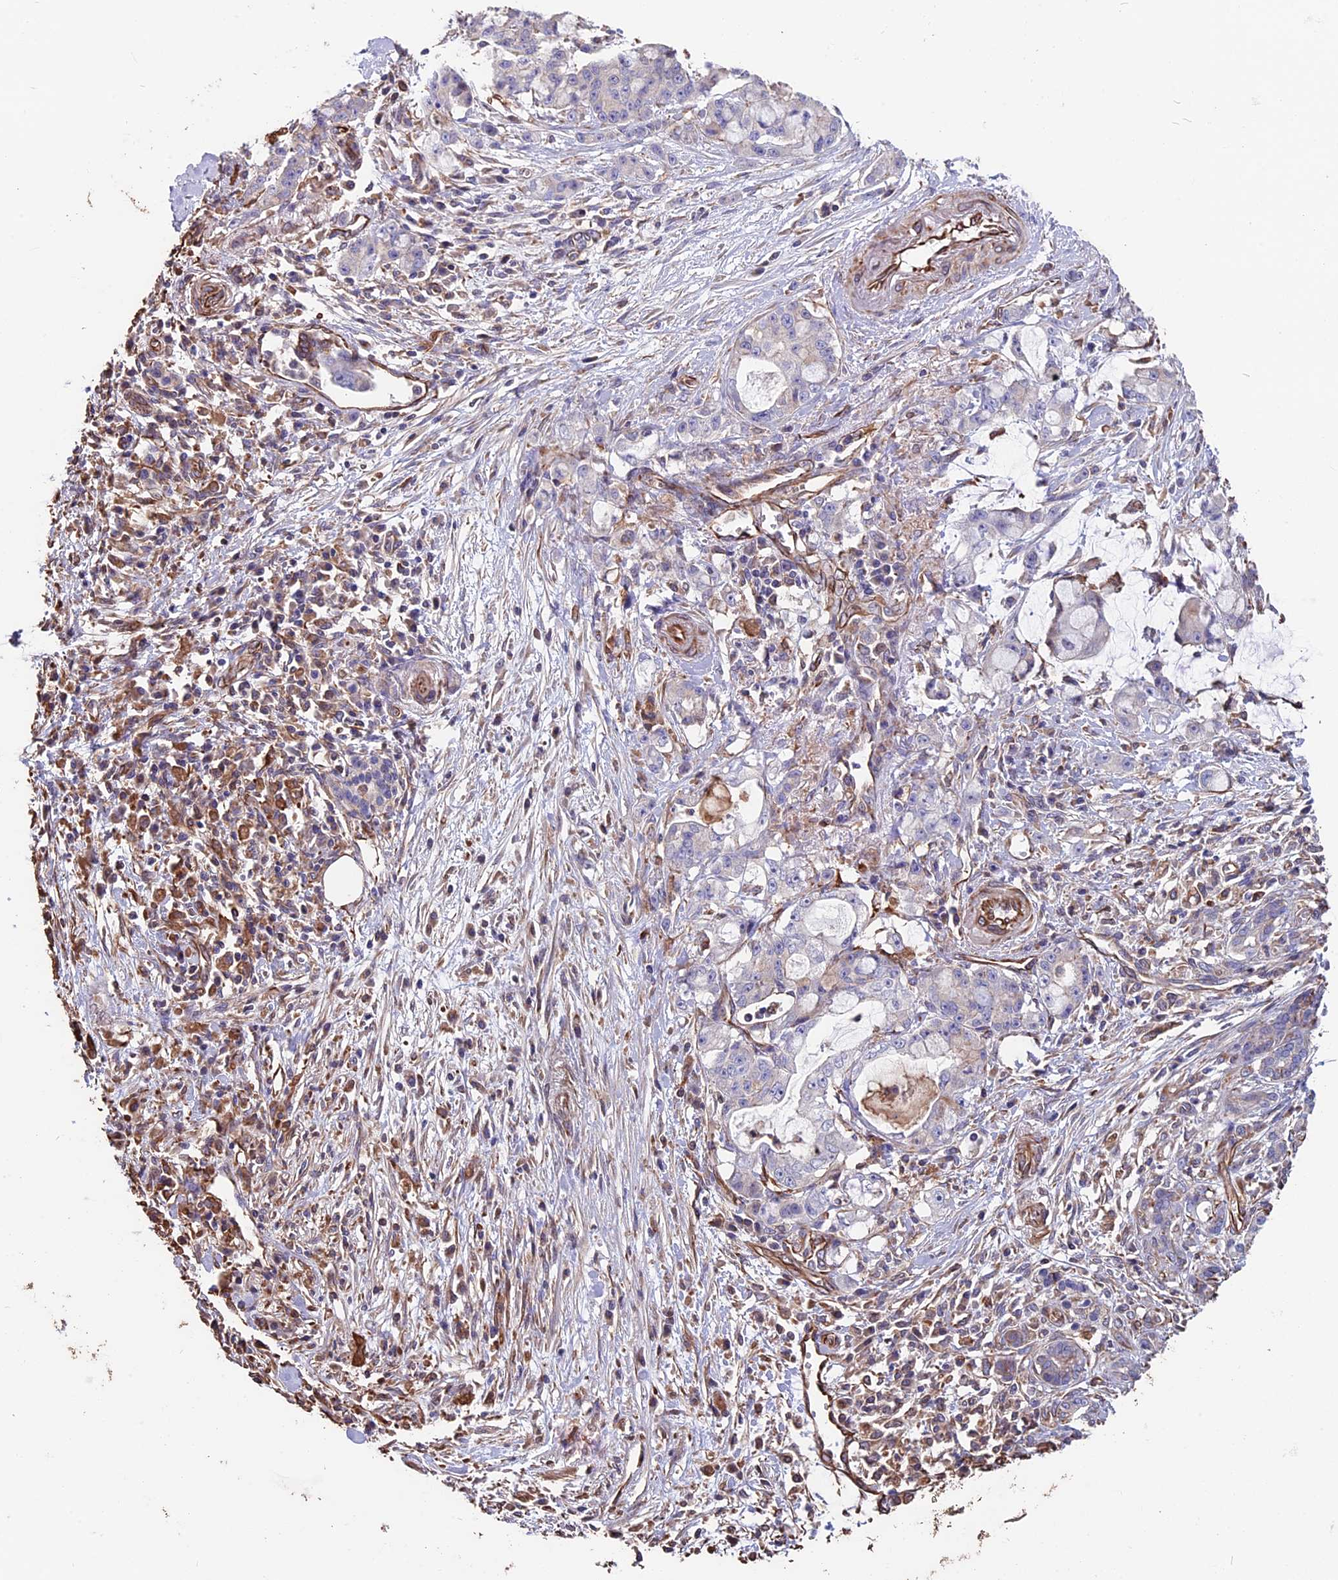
{"staining": {"intensity": "moderate", "quantity": "25%-75%", "location": "cytoplasmic/membranous"}, "tissue": "pancreatic cancer", "cell_type": "Tumor cells", "image_type": "cancer", "snomed": [{"axis": "morphology", "description": "Adenocarcinoma, NOS"}, {"axis": "topography", "description": "Pancreas"}], "caption": "The immunohistochemical stain highlights moderate cytoplasmic/membranous staining in tumor cells of adenocarcinoma (pancreatic) tissue.", "gene": "SEH1L", "patient": {"sex": "female", "age": 73}}